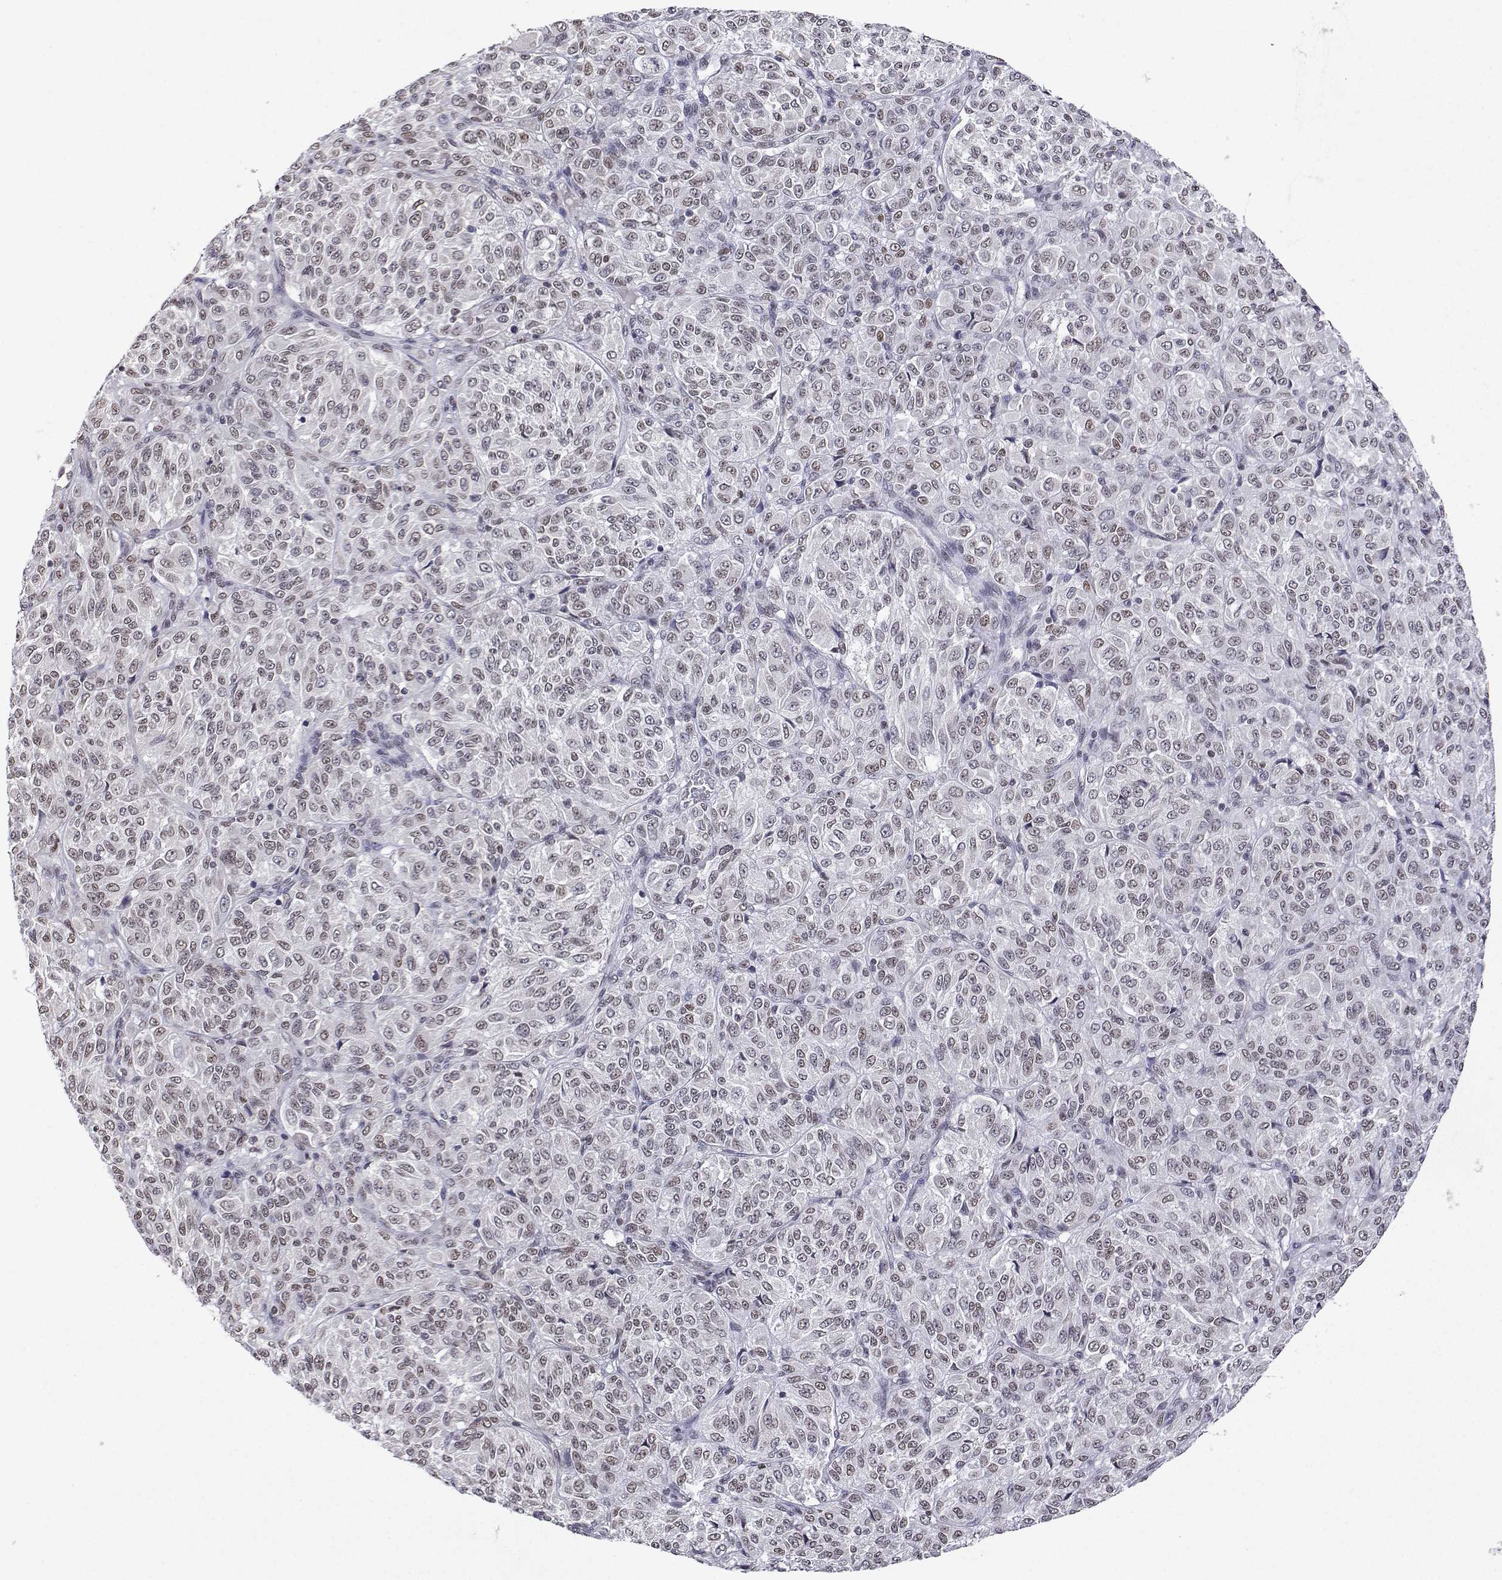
{"staining": {"intensity": "weak", "quantity": "25%-75%", "location": "nuclear"}, "tissue": "melanoma", "cell_type": "Tumor cells", "image_type": "cancer", "snomed": [{"axis": "morphology", "description": "Malignant melanoma, Metastatic site"}, {"axis": "topography", "description": "Brain"}], "caption": "Tumor cells exhibit low levels of weak nuclear staining in approximately 25%-75% of cells in malignant melanoma (metastatic site).", "gene": "XPC", "patient": {"sex": "female", "age": 56}}